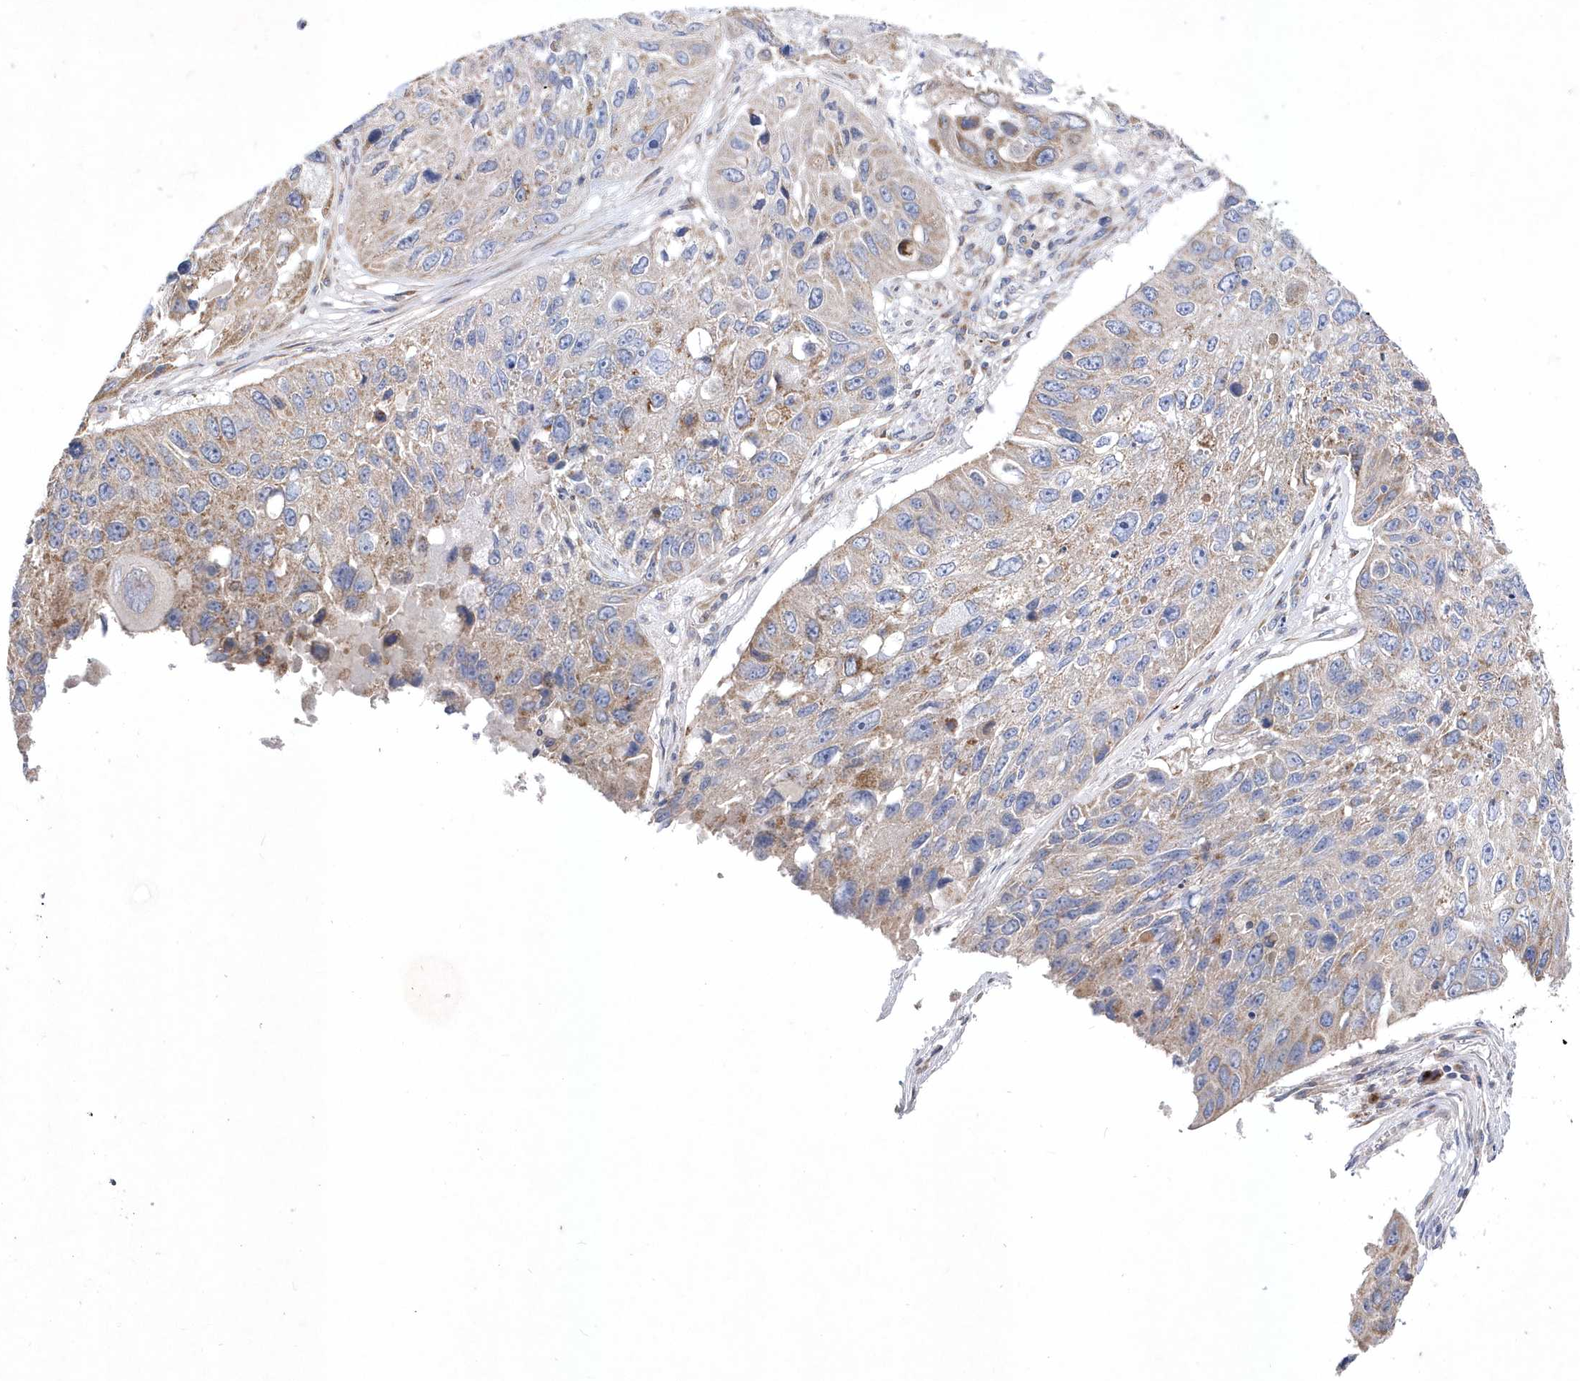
{"staining": {"intensity": "weak", "quantity": "25%-75%", "location": "cytoplasmic/membranous"}, "tissue": "lung cancer", "cell_type": "Tumor cells", "image_type": "cancer", "snomed": [{"axis": "morphology", "description": "Squamous cell carcinoma, NOS"}, {"axis": "topography", "description": "Lung"}], "caption": "A brown stain labels weak cytoplasmic/membranous expression of a protein in human lung cancer (squamous cell carcinoma) tumor cells. (Stains: DAB (3,3'-diaminobenzidine) in brown, nuclei in blue, Microscopy: brightfield microscopy at high magnification).", "gene": "METTL8", "patient": {"sex": "male", "age": 61}}